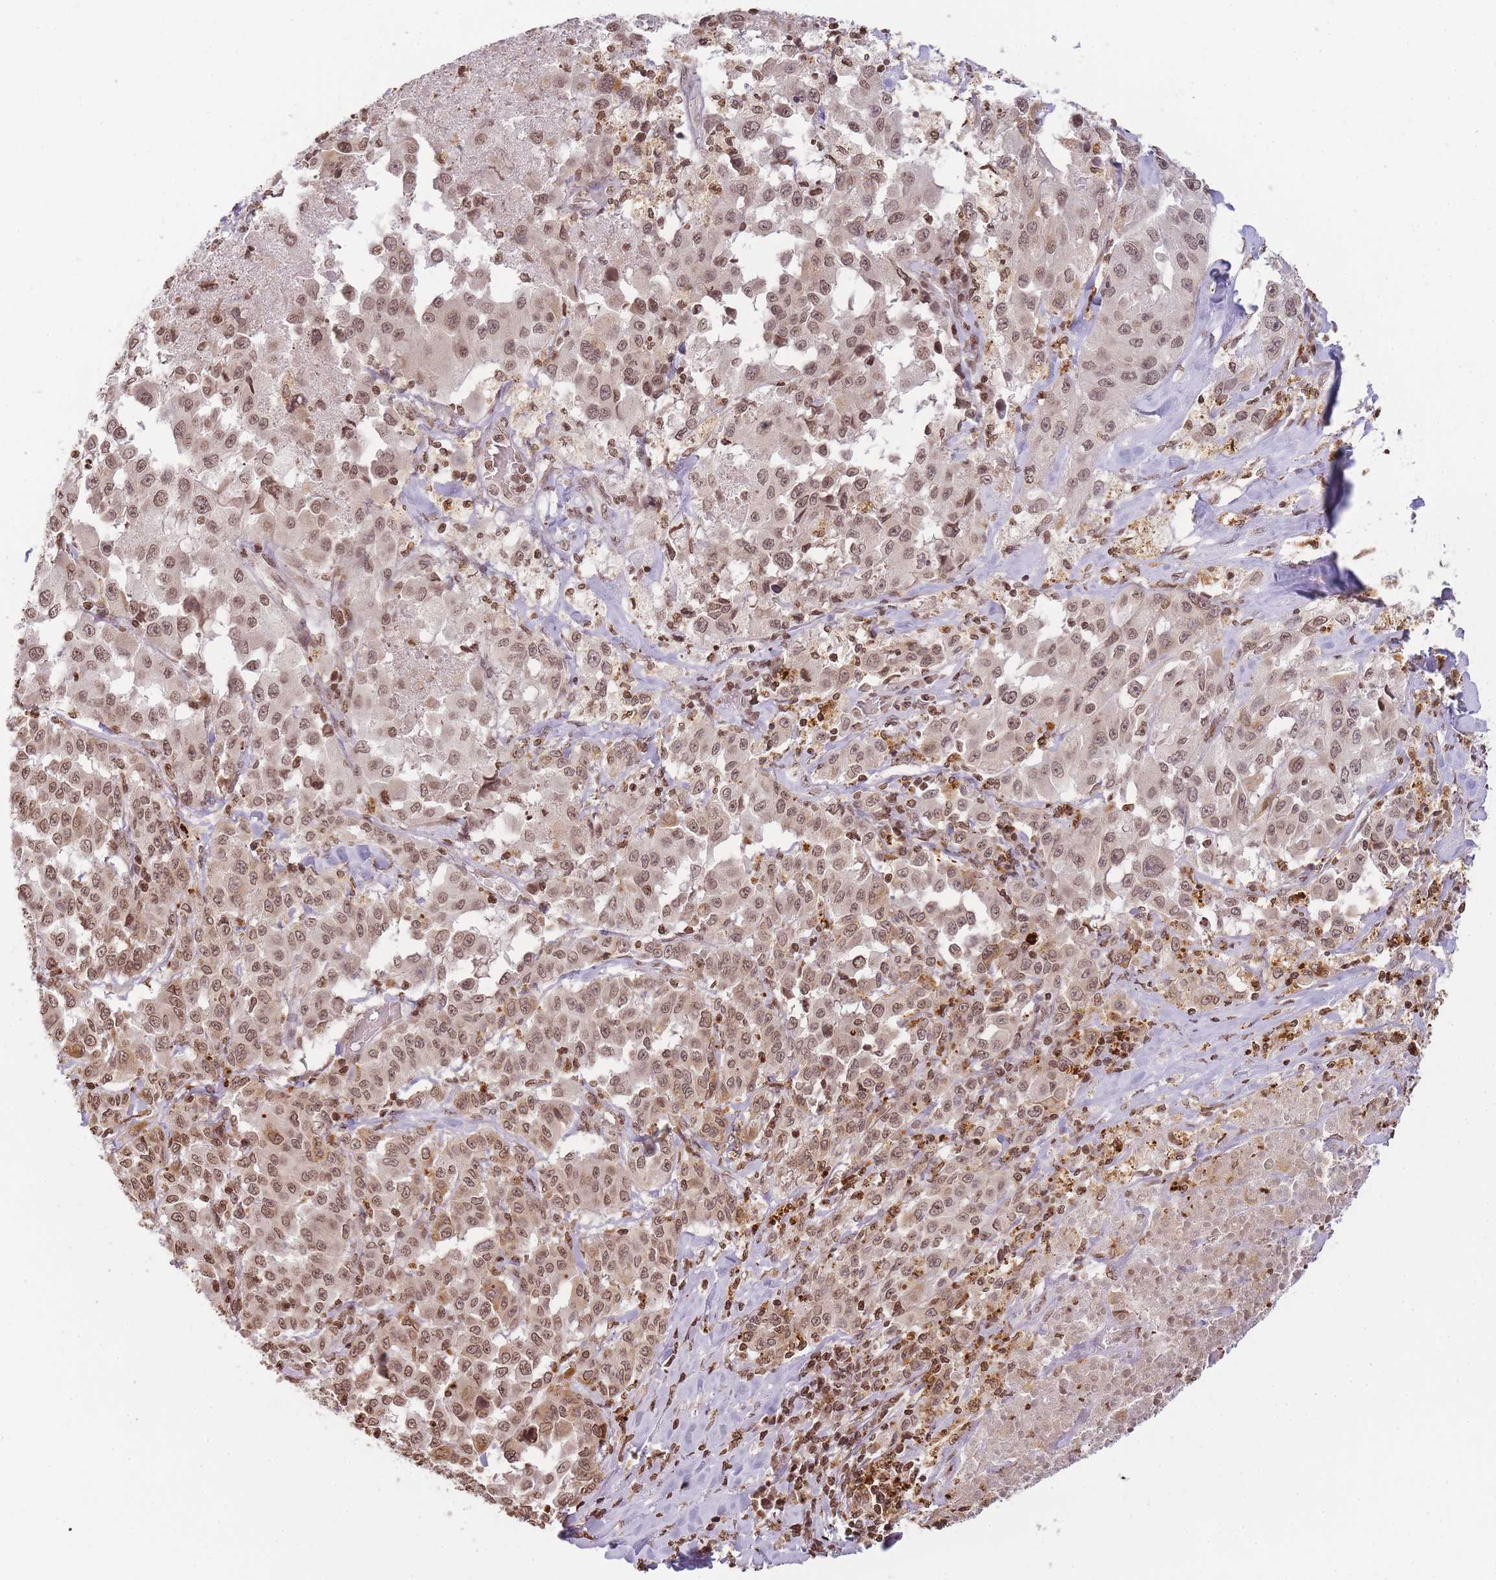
{"staining": {"intensity": "moderate", "quantity": ">75%", "location": "nuclear"}, "tissue": "melanoma", "cell_type": "Tumor cells", "image_type": "cancer", "snomed": [{"axis": "morphology", "description": "Malignant melanoma, Metastatic site"}, {"axis": "topography", "description": "Lymph node"}], "caption": "Immunohistochemical staining of malignant melanoma (metastatic site) reveals medium levels of moderate nuclear positivity in about >75% of tumor cells. The staining was performed using DAB (3,3'-diaminobenzidine) to visualize the protein expression in brown, while the nuclei were stained in blue with hematoxylin (Magnification: 20x).", "gene": "WWTR1", "patient": {"sex": "male", "age": 62}}